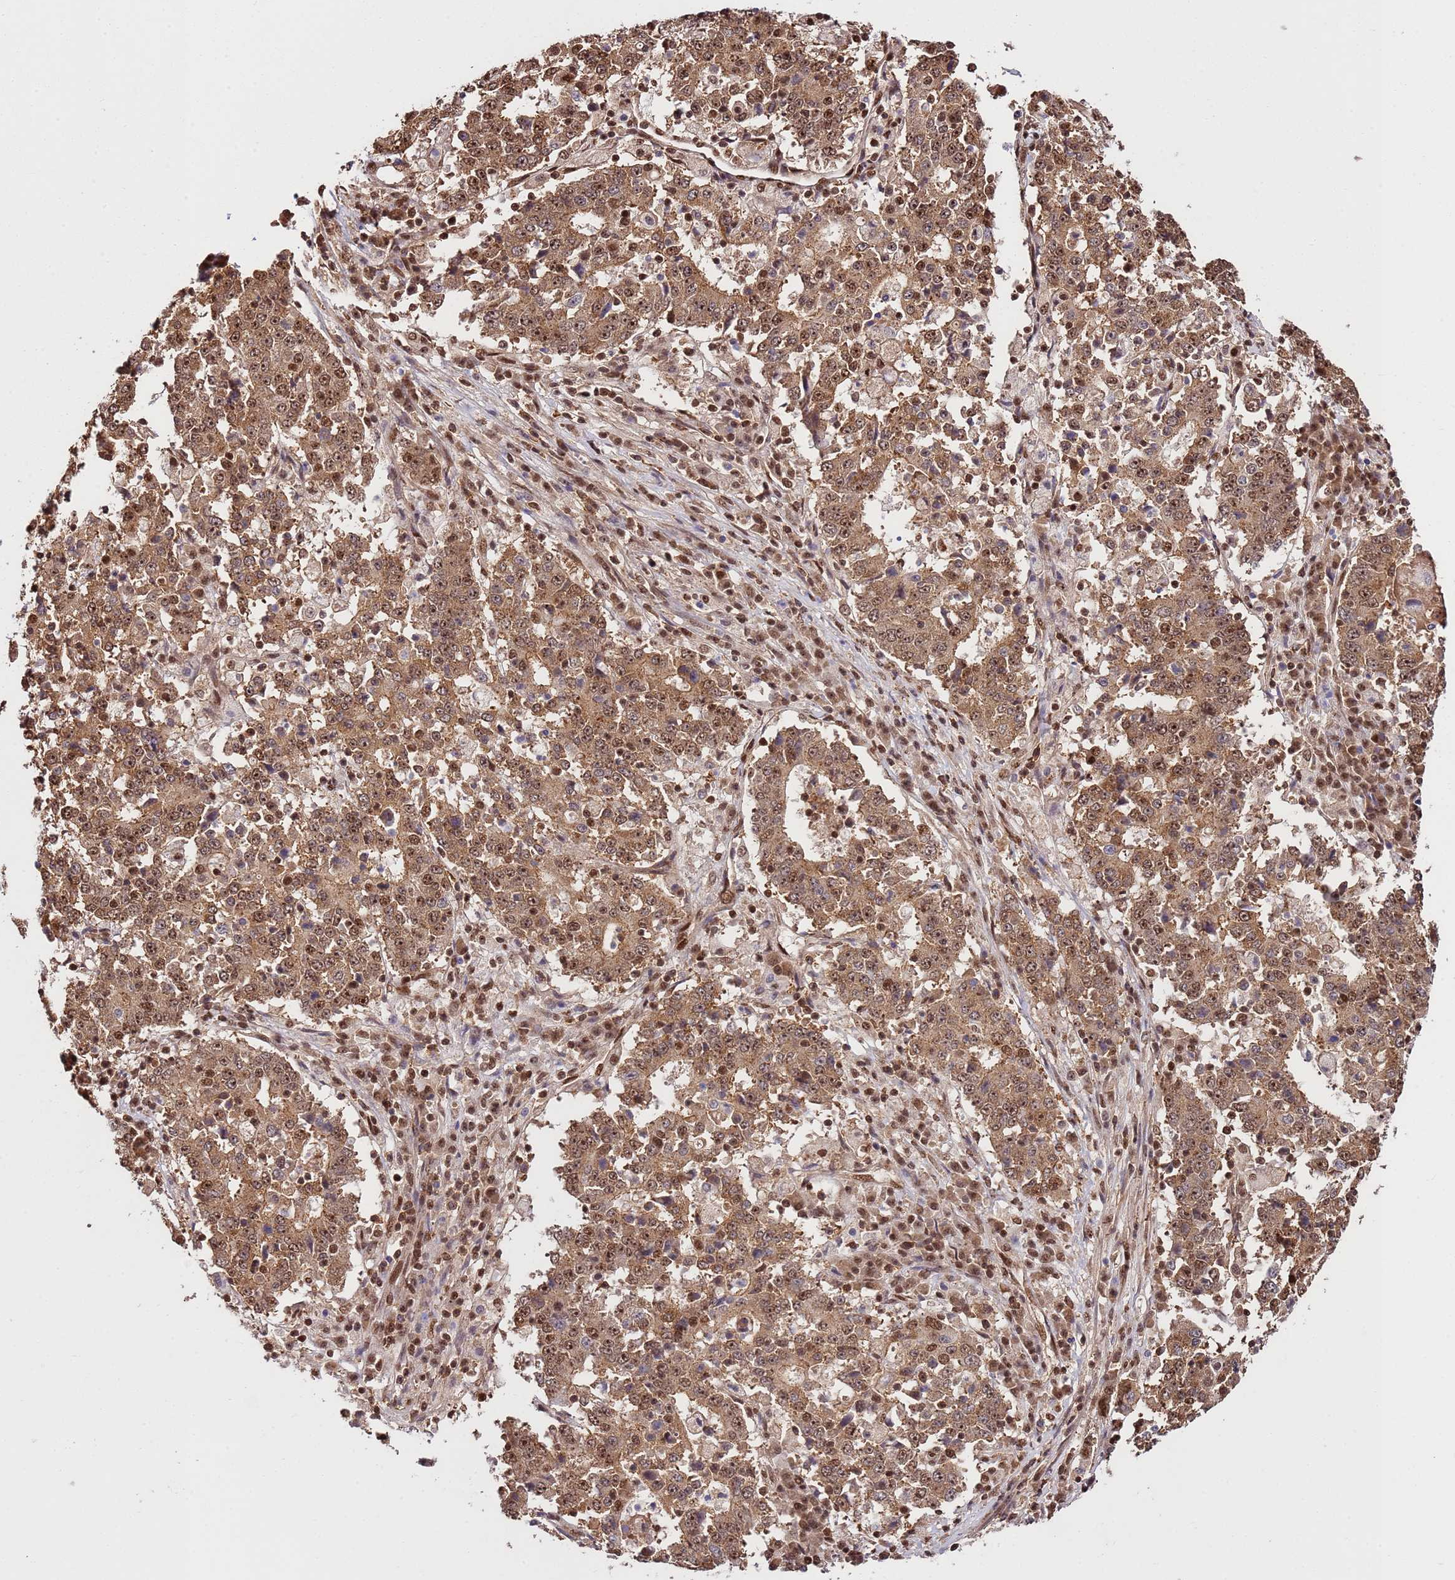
{"staining": {"intensity": "moderate", "quantity": ">75%", "location": "cytoplasmic/membranous,nuclear"}, "tissue": "stomach cancer", "cell_type": "Tumor cells", "image_type": "cancer", "snomed": [{"axis": "morphology", "description": "Adenocarcinoma, NOS"}, {"axis": "topography", "description": "Stomach"}], "caption": "Immunohistochemical staining of human stomach cancer (adenocarcinoma) demonstrates medium levels of moderate cytoplasmic/membranous and nuclear staining in about >75% of tumor cells. (IHC, brightfield microscopy, high magnification).", "gene": "ZBTB12", "patient": {"sex": "male", "age": 59}}